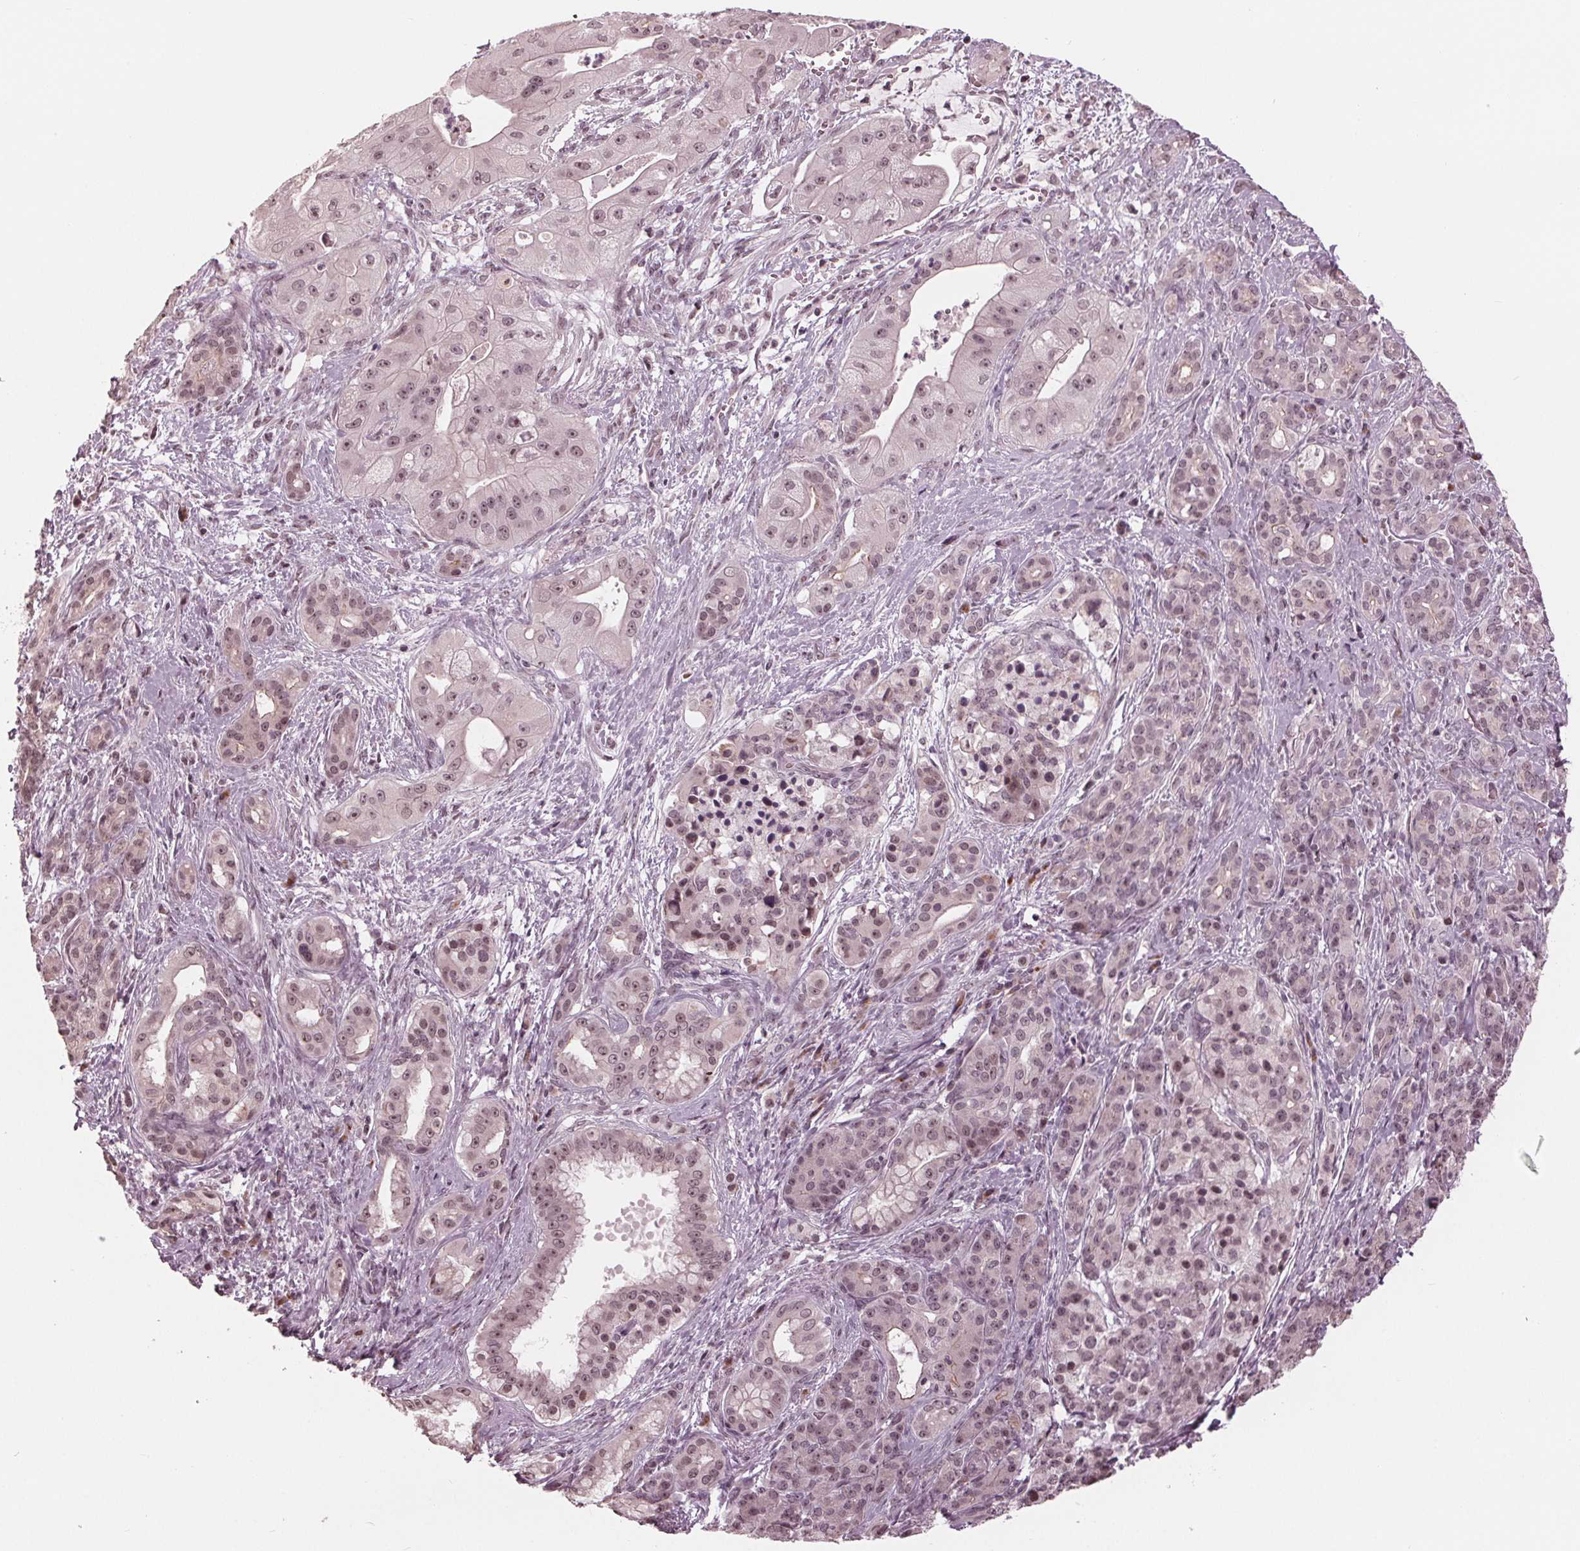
{"staining": {"intensity": "weak", "quantity": ">75%", "location": "nuclear"}, "tissue": "pancreatic cancer", "cell_type": "Tumor cells", "image_type": "cancer", "snomed": [{"axis": "morphology", "description": "Normal tissue, NOS"}, {"axis": "morphology", "description": "Inflammation, NOS"}, {"axis": "morphology", "description": "Adenocarcinoma, NOS"}, {"axis": "topography", "description": "Pancreas"}], "caption": "Protein analysis of pancreatic cancer tissue shows weak nuclear staining in approximately >75% of tumor cells.", "gene": "SLX4", "patient": {"sex": "male", "age": 57}}